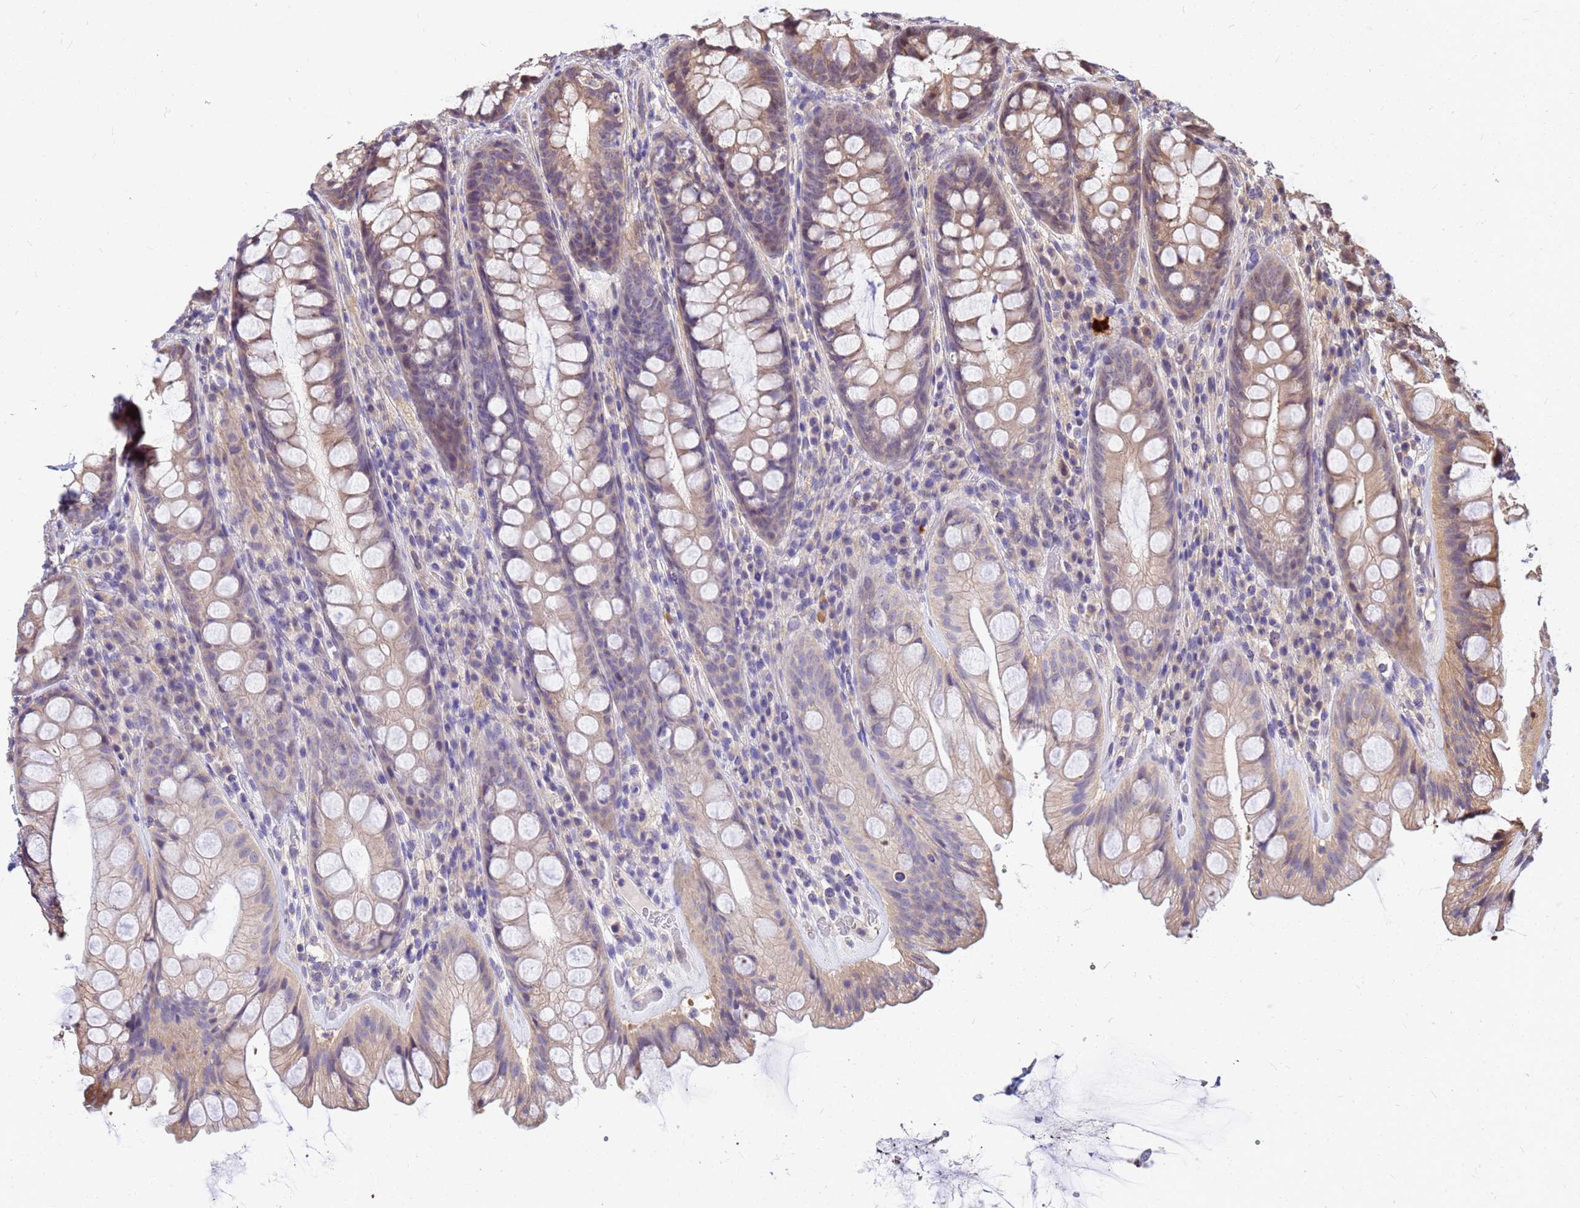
{"staining": {"intensity": "moderate", "quantity": "25%-75%", "location": "cytoplasmic/membranous"}, "tissue": "rectum", "cell_type": "Glandular cells", "image_type": "normal", "snomed": [{"axis": "morphology", "description": "Normal tissue, NOS"}, {"axis": "topography", "description": "Rectum"}], "caption": "Immunohistochemistry (IHC) photomicrograph of normal rectum: human rectum stained using immunohistochemistry exhibits medium levels of moderate protein expression localized specifically in the cytoplasmic/membranous of glandular cells, appearing as a cytoplasmic/membranous brown color.", "gene": "DUS4L", "patient": {"sex": "male", "age": 74}}